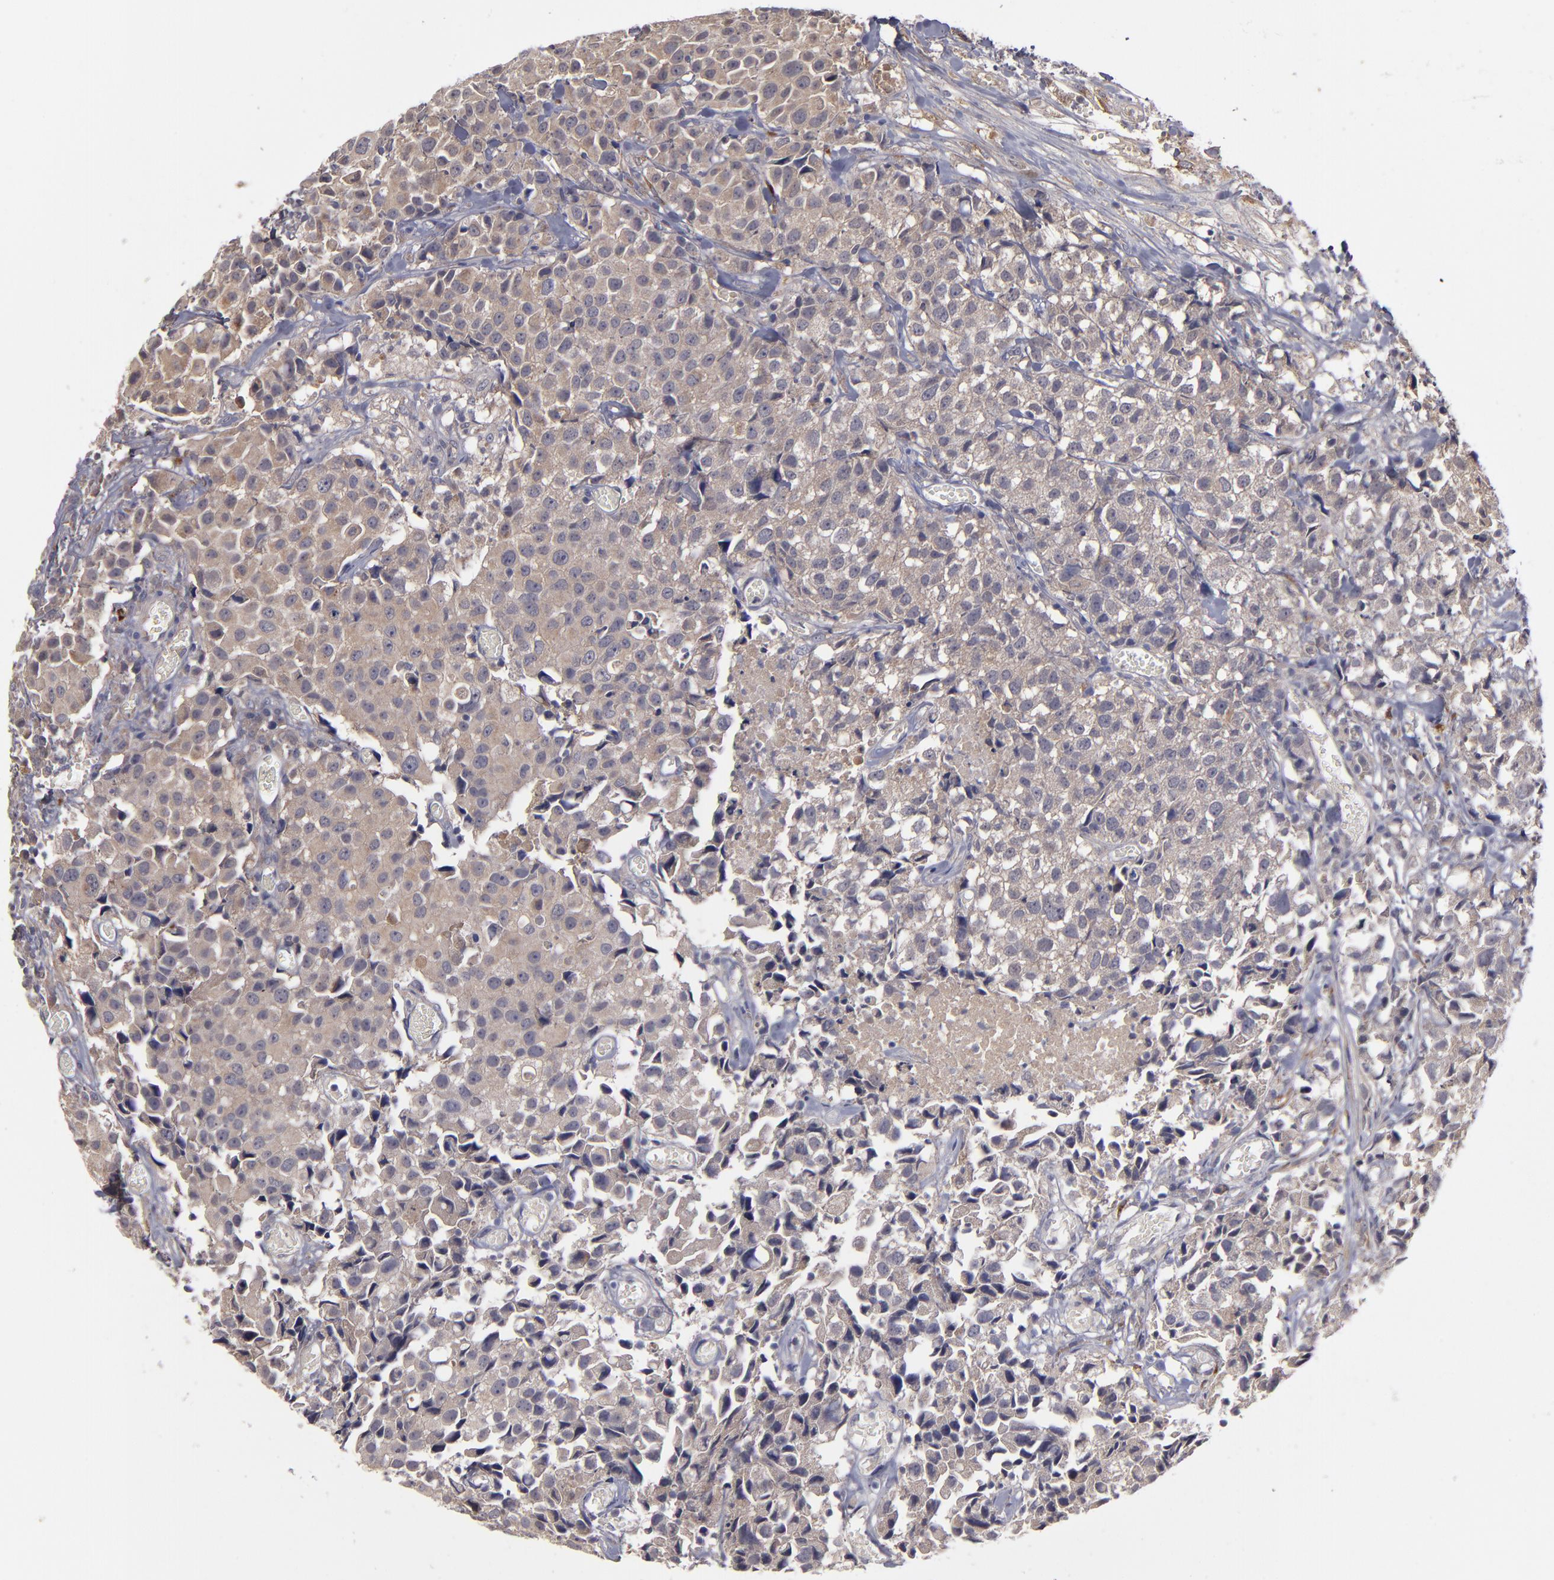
{"staining": {"intensity": "moderate", "quantity": ">75%", "location": "cytoplasmic/membranous"}, "tissue": "urothelial cancer", "cell_type": "Tumor cells", "image_type": "cancer", "snomed": [{"axis": "morphology", "description": "Urothelial carcinoma, High grade"}, {"axis": "topography", "description": "Urinary bladder"}], "caption": "High-grade urothelial carcinoma tissue shows moderate cytoplasmic/membranous expression in about >75% of tumor cells", "gene": "MMP11", "patient": {"sex": "female", "age": 75}}